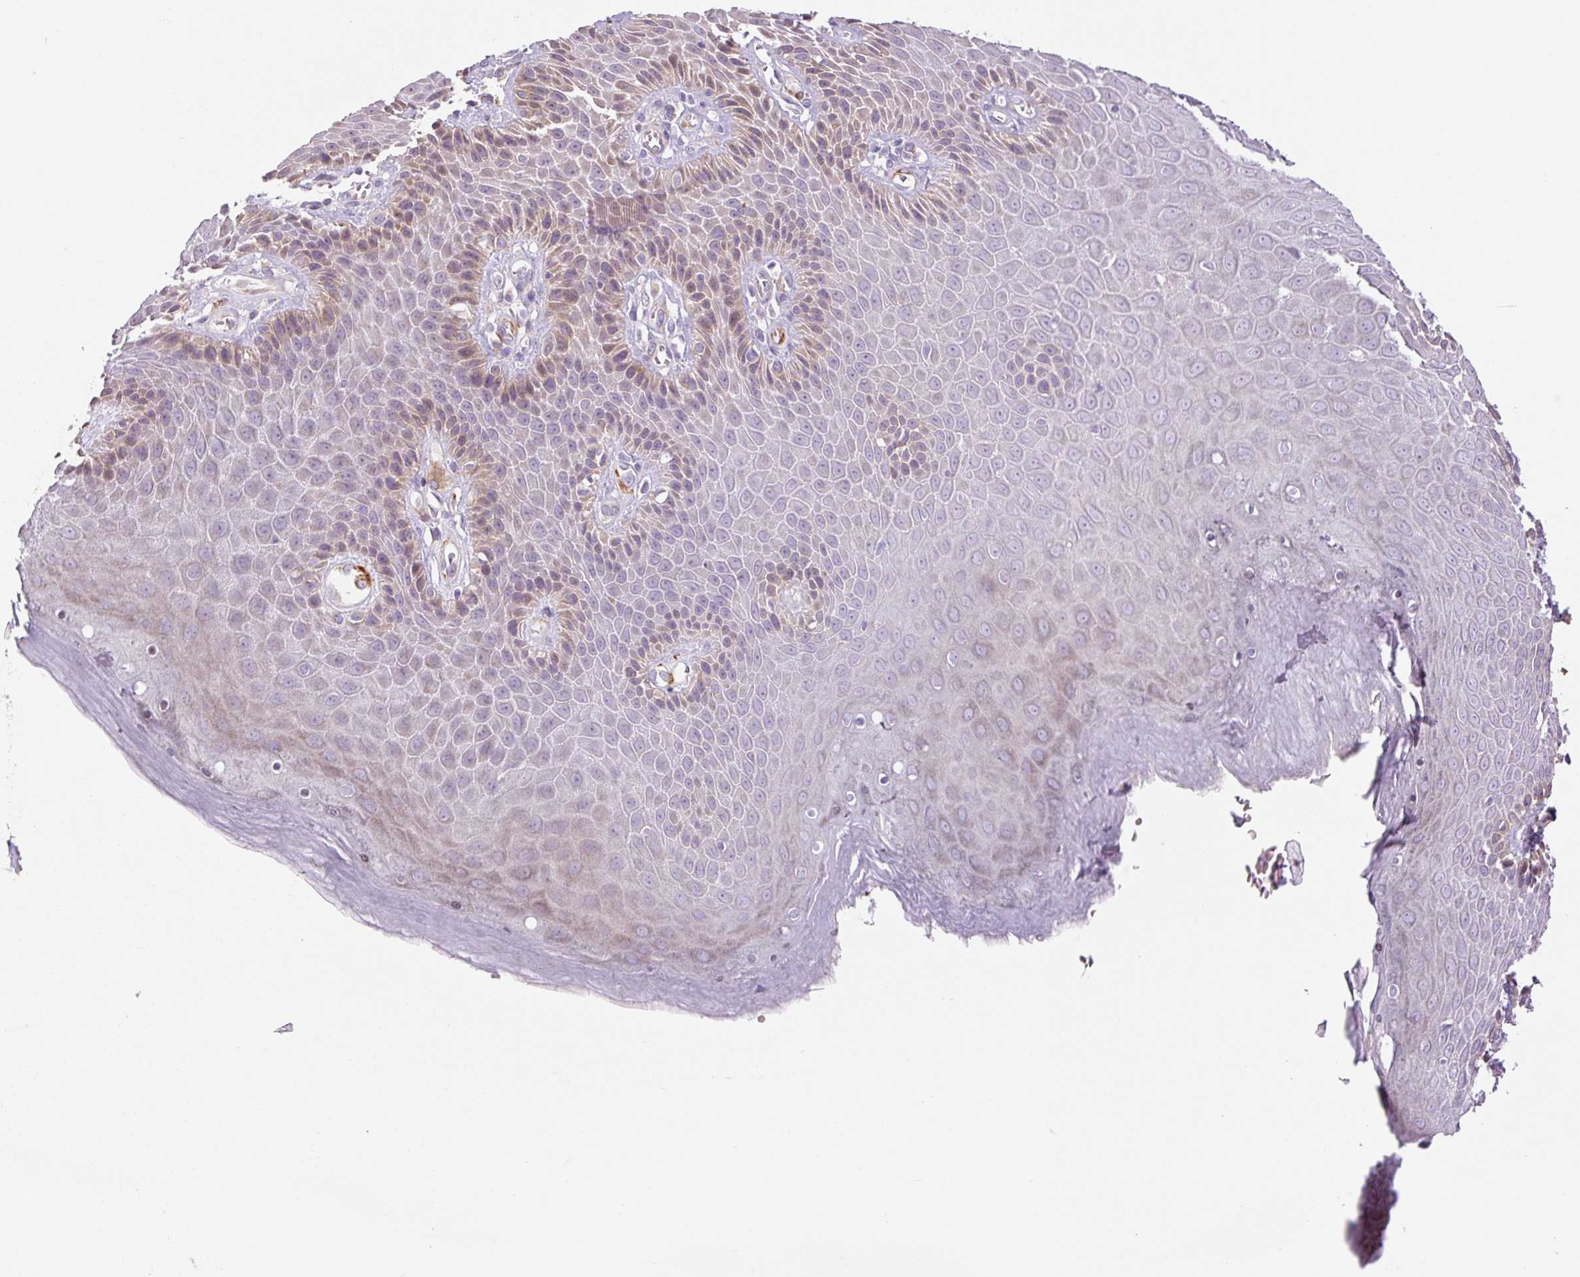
{"staining": {"intensity": "moderate", "quantity": "<25%", "location": "cytoplasmic/membranous"}, "tissue": "skin", "cell_type": "Epidermal cells", "image_type": "normal", "snomed": [{"axis": "morphology", "description": "Normal tissue, NOS"}, {"axis": "topography", "description": "Anal"}, {"axis": "topography", "description": "Peripheral nerve tissue"}], "caption": "Epidermal cells display low levels of moderate cytoplasmic/membranous staining in approximately <25% of cells in unremarkable skin.", "gene": "FUT10", "patient": {"sex": "male", "age": 53}}